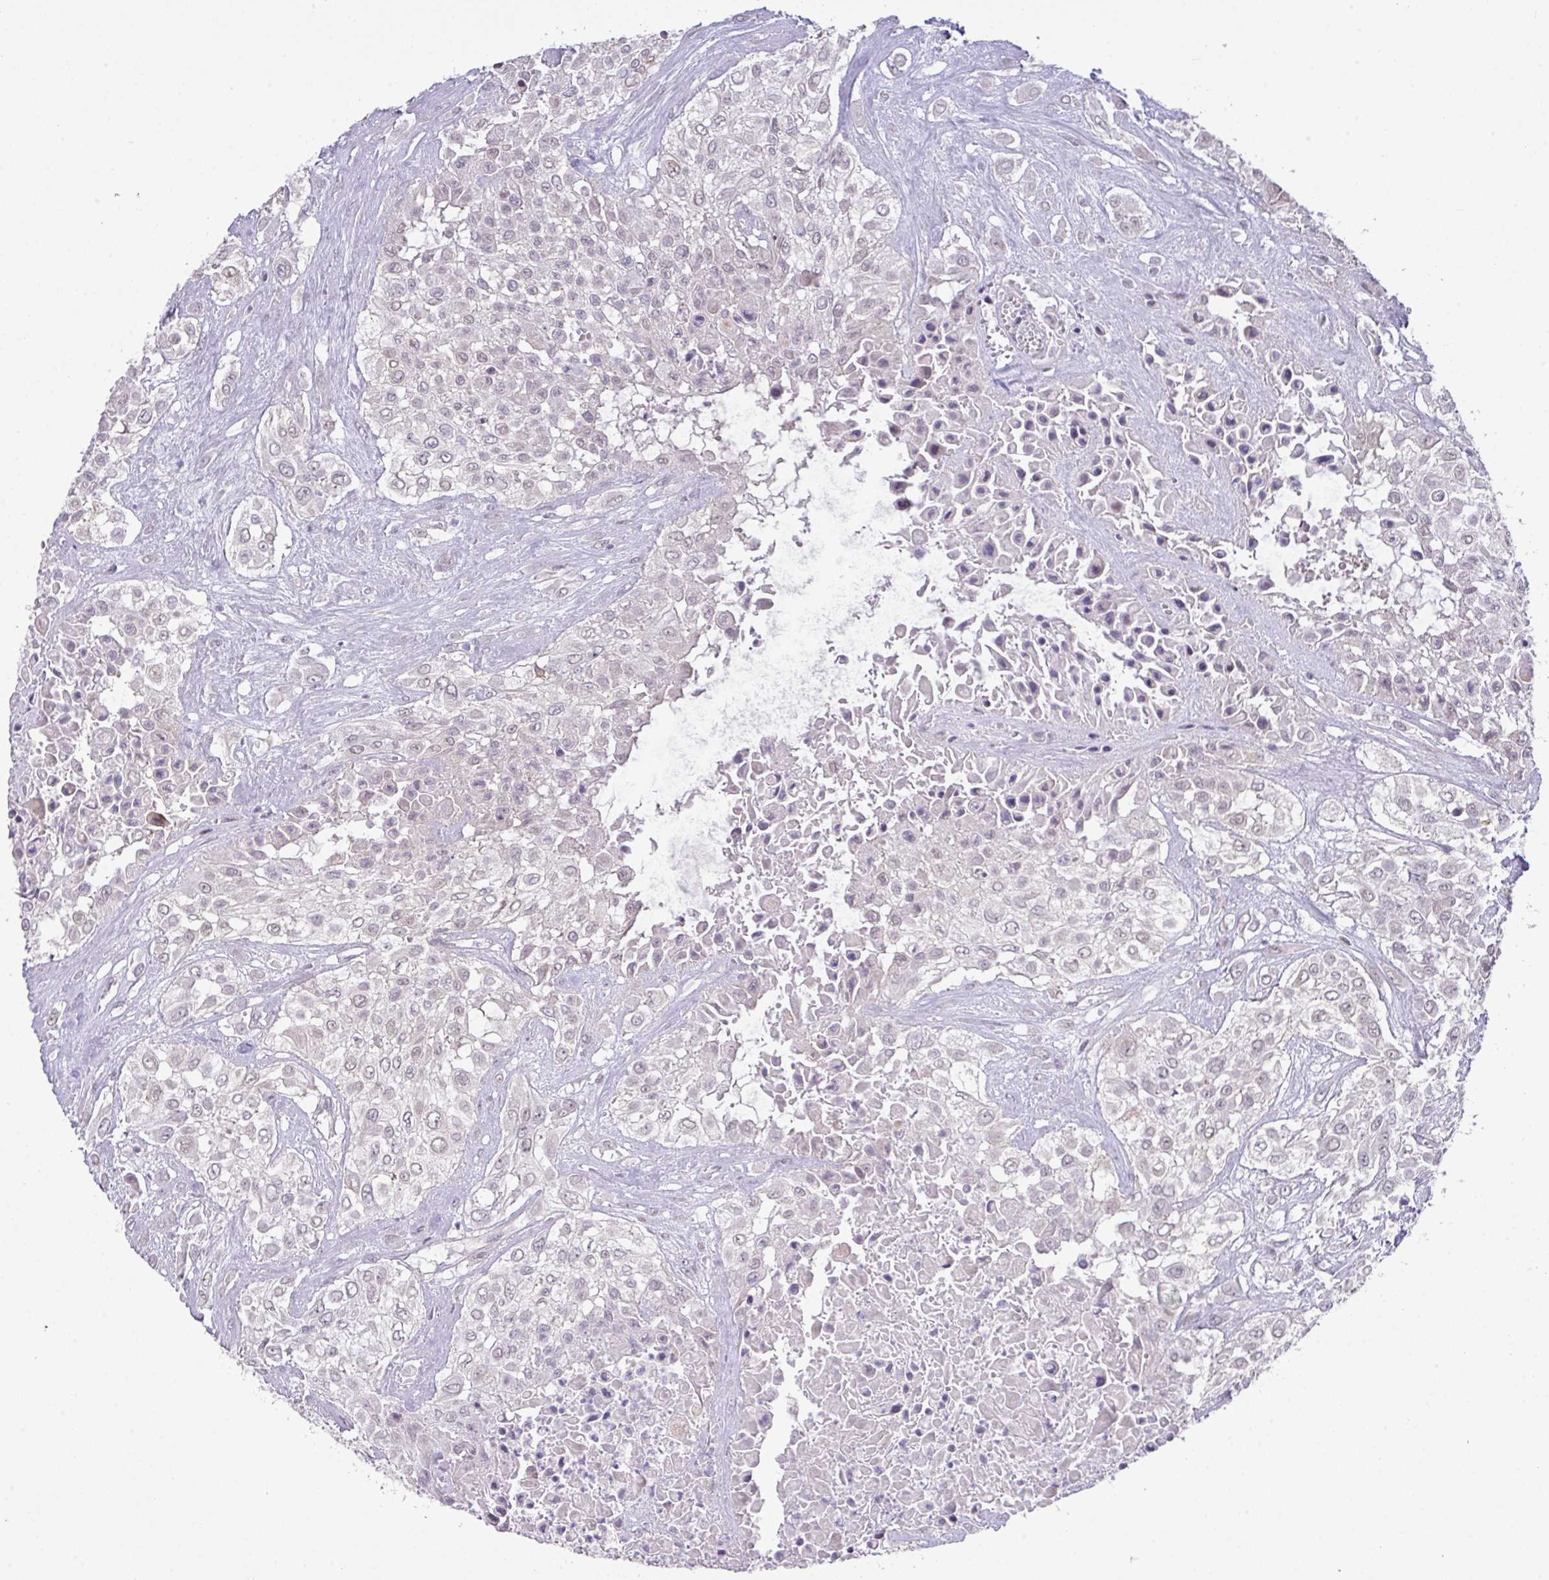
{"staining": {"intensity": "weak", "quantity": "25%-75%", "location": "nuclear"}, "tissue": "urothelial cancer", "cell_type": "Tumor cells", "image_type": "cancer", "snomed": [{"axis": "morphology", "description": "Urothelial carcinoma, High grade"}, {"axis": "topography", "description": "Urinary bladder"}], "caption": "This image demonstrates urothelial cancer stained with IHC to label a protein in brown. The nuclear of tumor cells show weak positivity for the protein. Nuclei are counter-stained blue.", "gene": "ANKRD13B", "patient": {"sex": "male", "age": 67}}